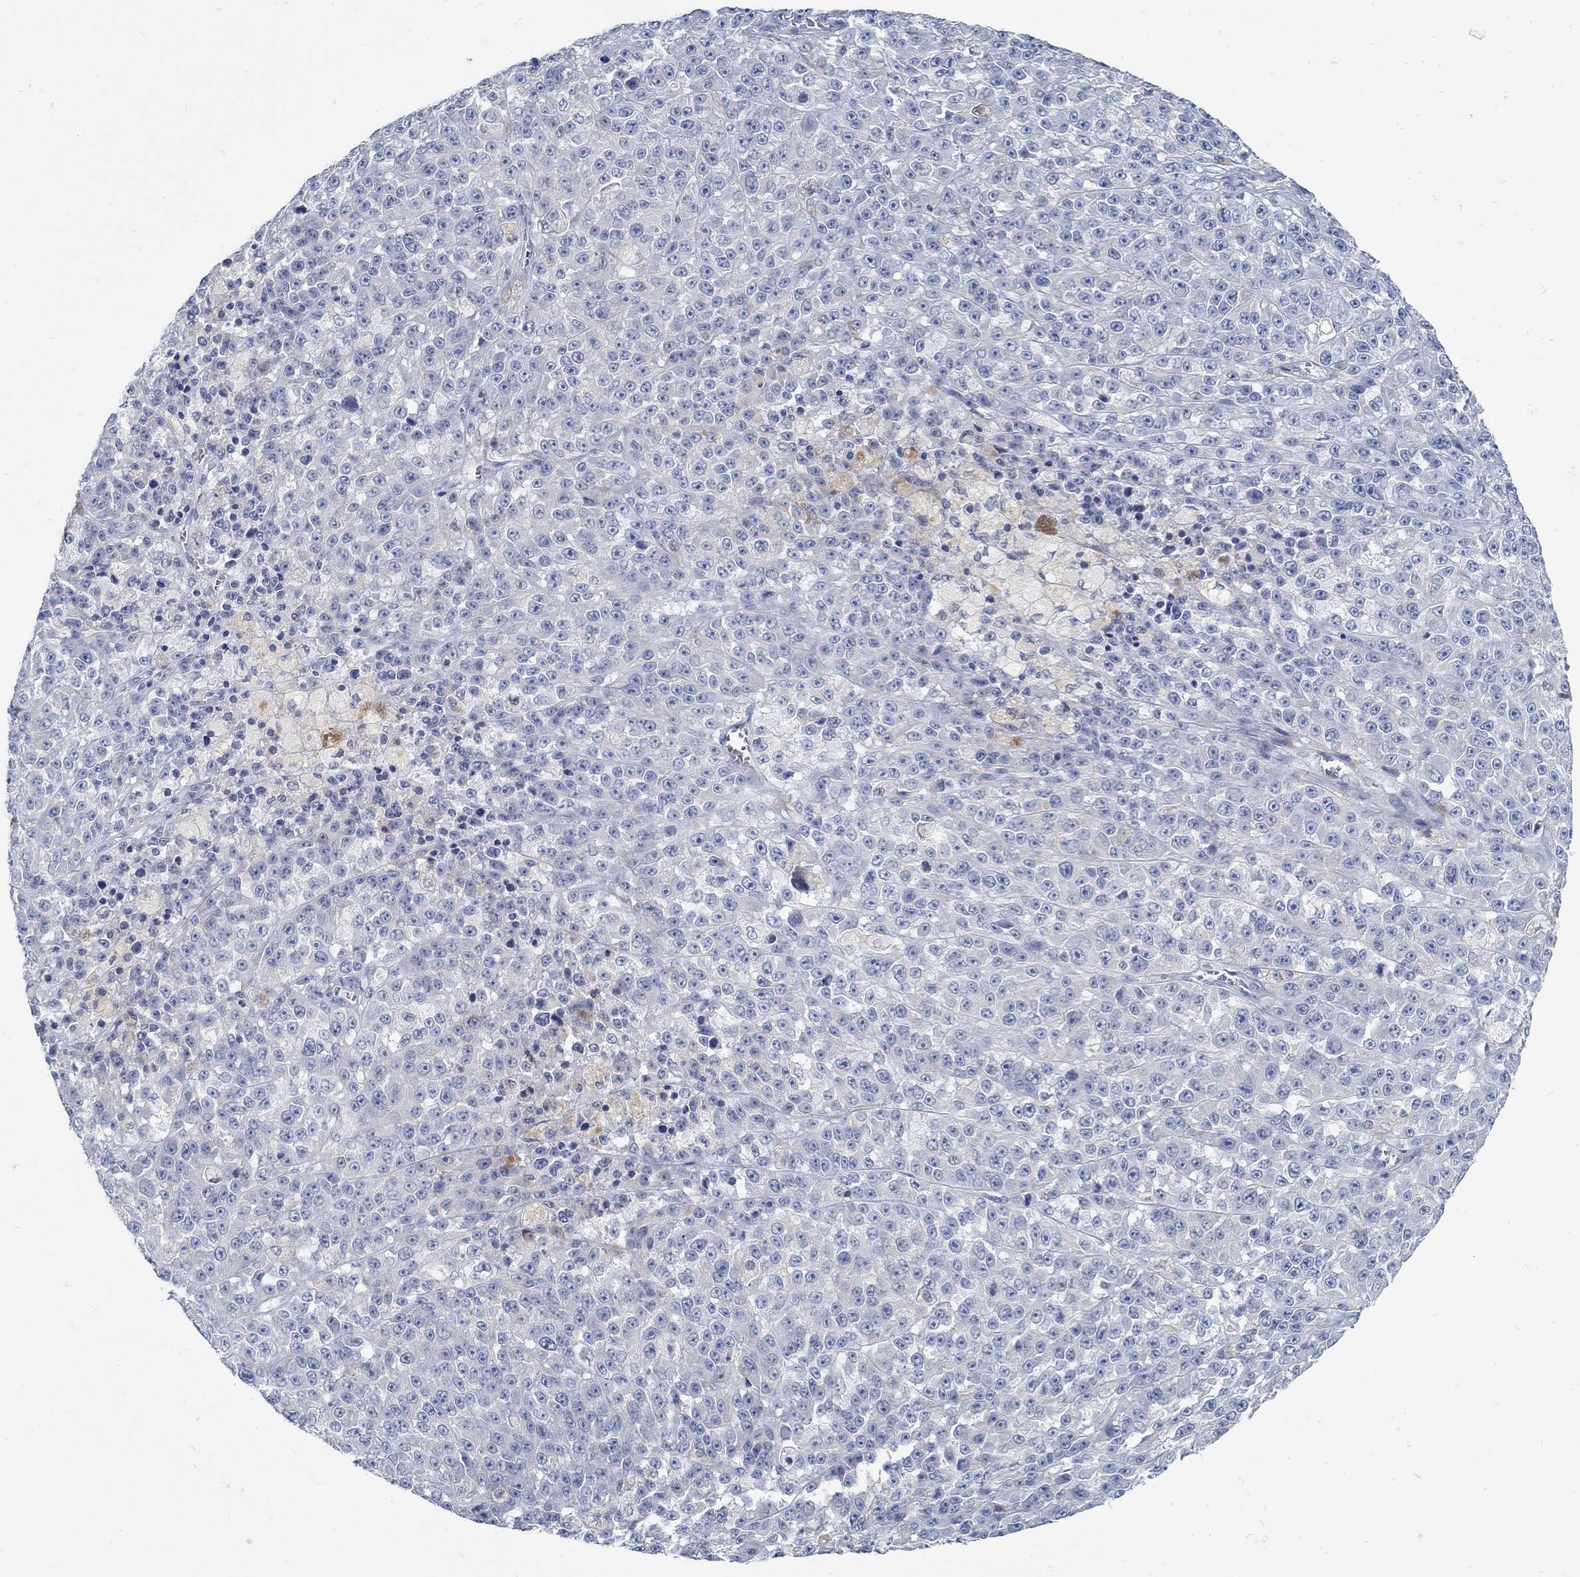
{"staining": {"intensity": "negative", "quantity": "none", "location": "none"}, "tissue": "melanoma", "cell_type": "Tumor cells", "image_type": "cancer", "snomed": [{"axis": "morphology", "description": "Malignant melanoma, NOS"}, {"axis": "topography", "description": "Skin"}], "caption": "A high-resolution histopathology image shows immunohistochemistry (IHC) staining of melanoma, which reveals no significant positivity in tumor cells.", "gene": "ZFAND4", "patient": {"sex": "female", "age": 58}}